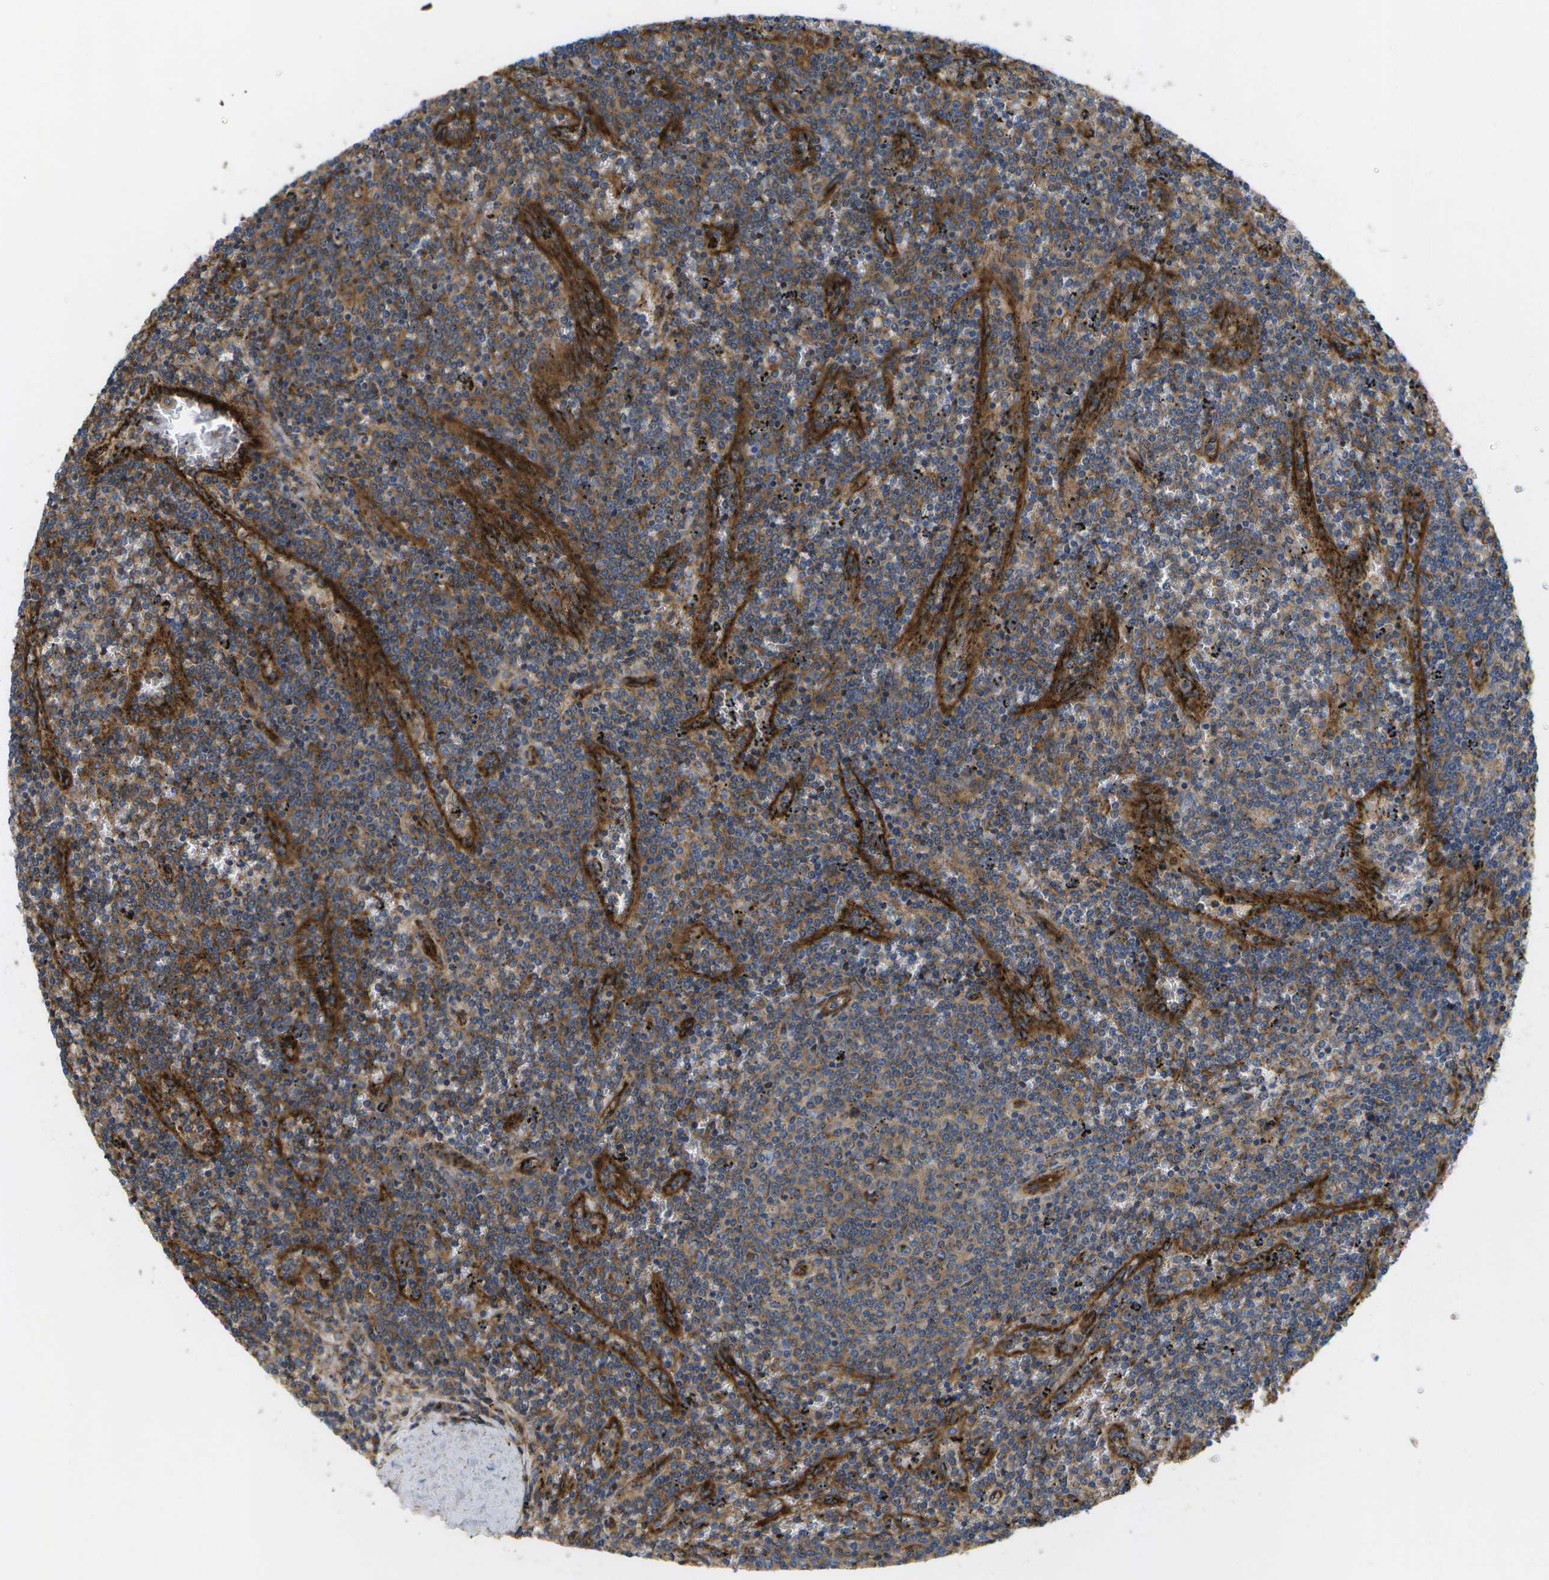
{"staining": {"intensity": "weak", "quantity": ">75%", "location": "cytoplasmic/membranous"}, "tissue": "lymphoma", "cell_type": "Tumor cells", "image_type": "cancer", "snomed": [{"axis": "morphology", "description": "Malignant lymphoma, non-Hodgkin's type, Low grade"}, {"axis": "topography", "description": "Spleen"}], "caption": "Immunohistochemistry (IHC) staining of lymphoma, which displays low levels of weak cytoplasmic/membranous staining in approximately >75% of tumor cells indicating weak cytoplasmic/membranous protein expression. The staining was performed using DAB (3,3'-diaminobenzidine) (brown) for protein detection and nuclei were counterstained in hematoxylin (blue).", "gene": "BST2", "patient": {"sex": "female", "age": 50}}